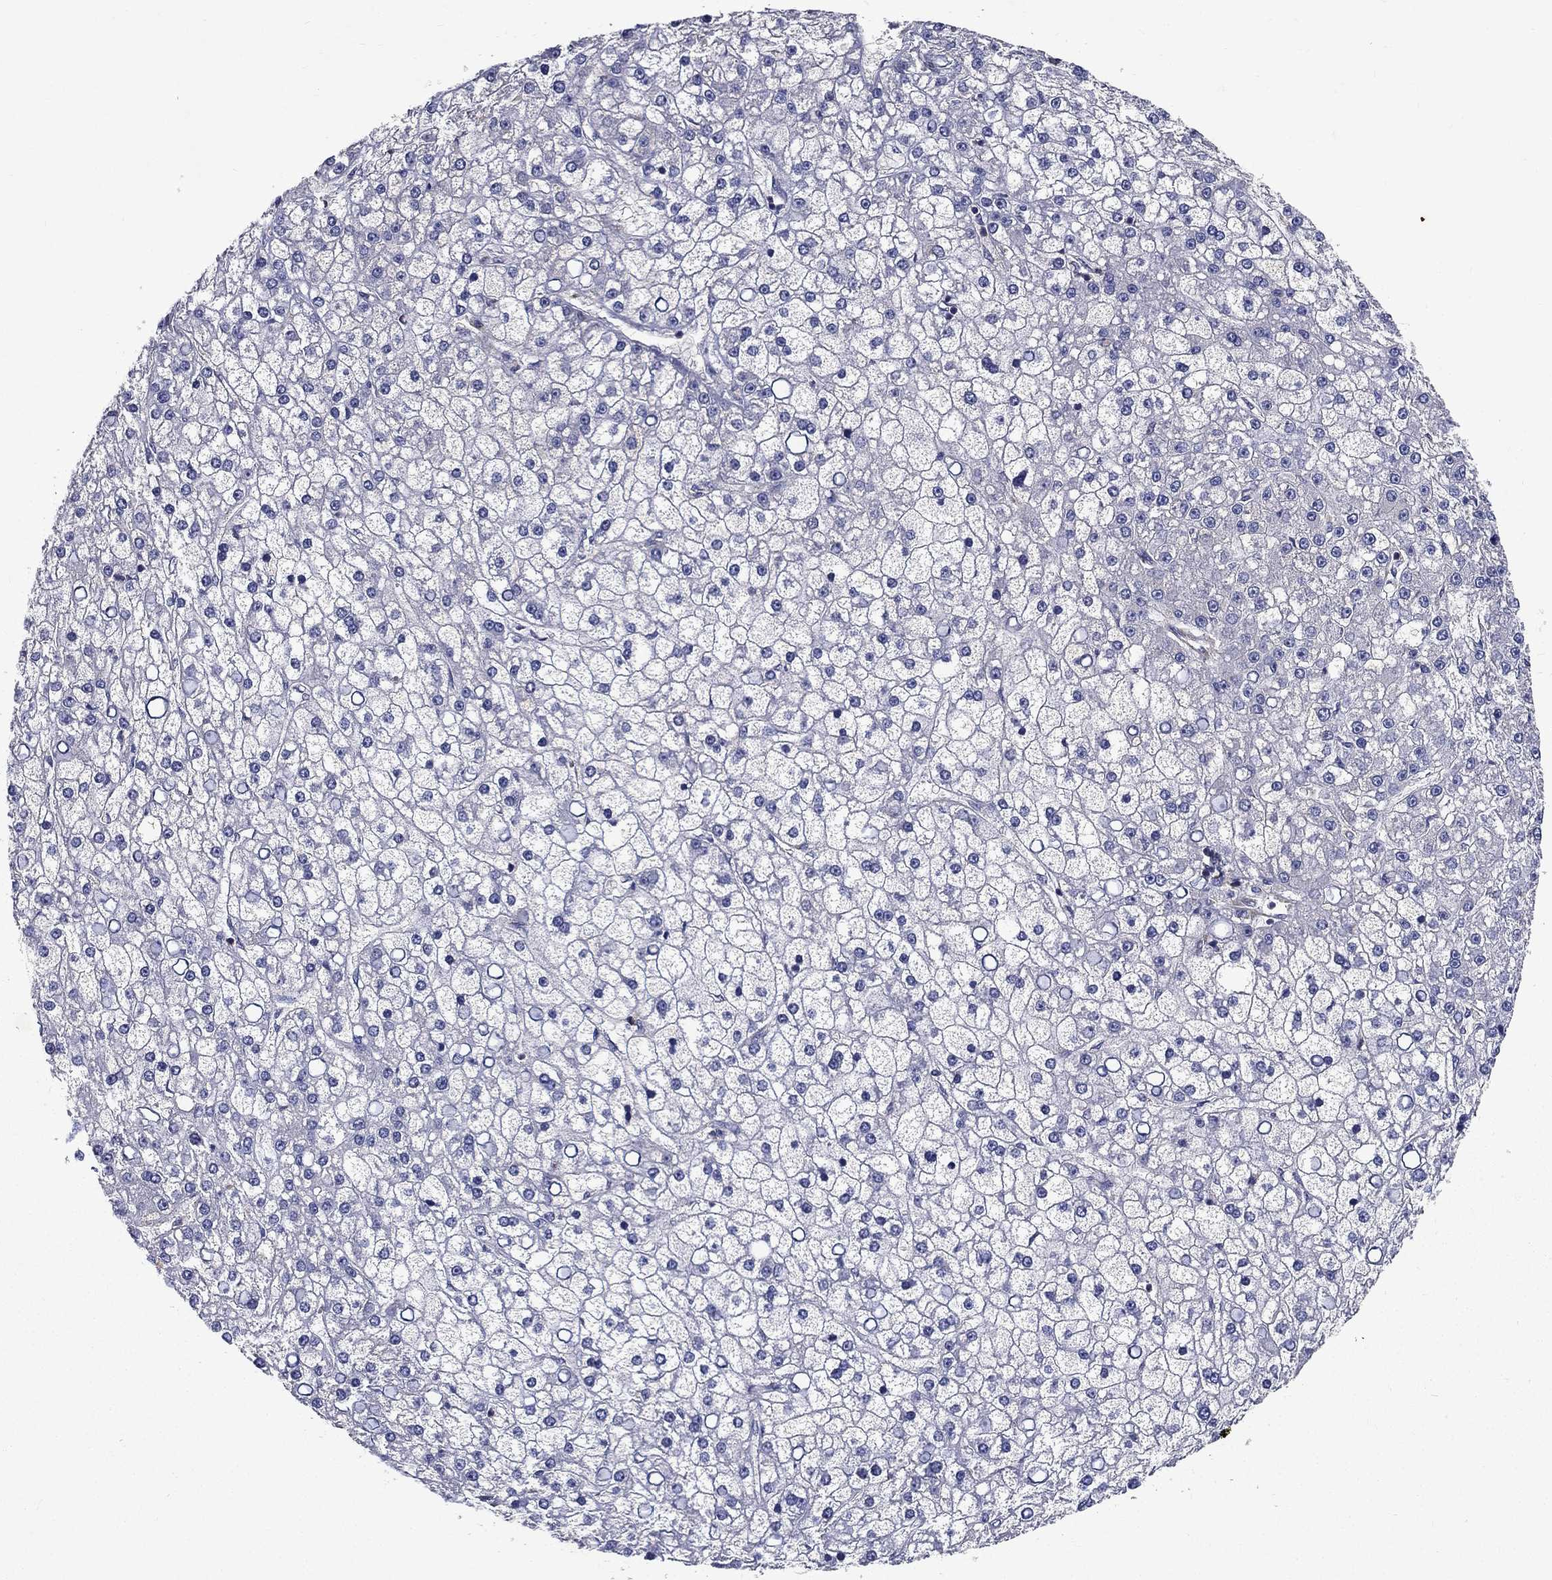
{"staining": {"intensity": "negative", "quantity": "none", "location": "none"}, "tissue": "liver cancer", "cell_type": "Tumor cells", "image_type": "cancer", "snomed": [{"axis": "morphology", "description": "Carcinoma, Hepatocellular, NOS"}, {"axis": "topography", "description": "Liver"}], "caption": "A photomicrograph of human hepatocellular carcinoma (liver) is negative for staining in tumor cells. (DAB immunohistochemistry (IHC), high magnification).", "gene": "GLTP", "patient": {"sex": "male", "age": 67}}